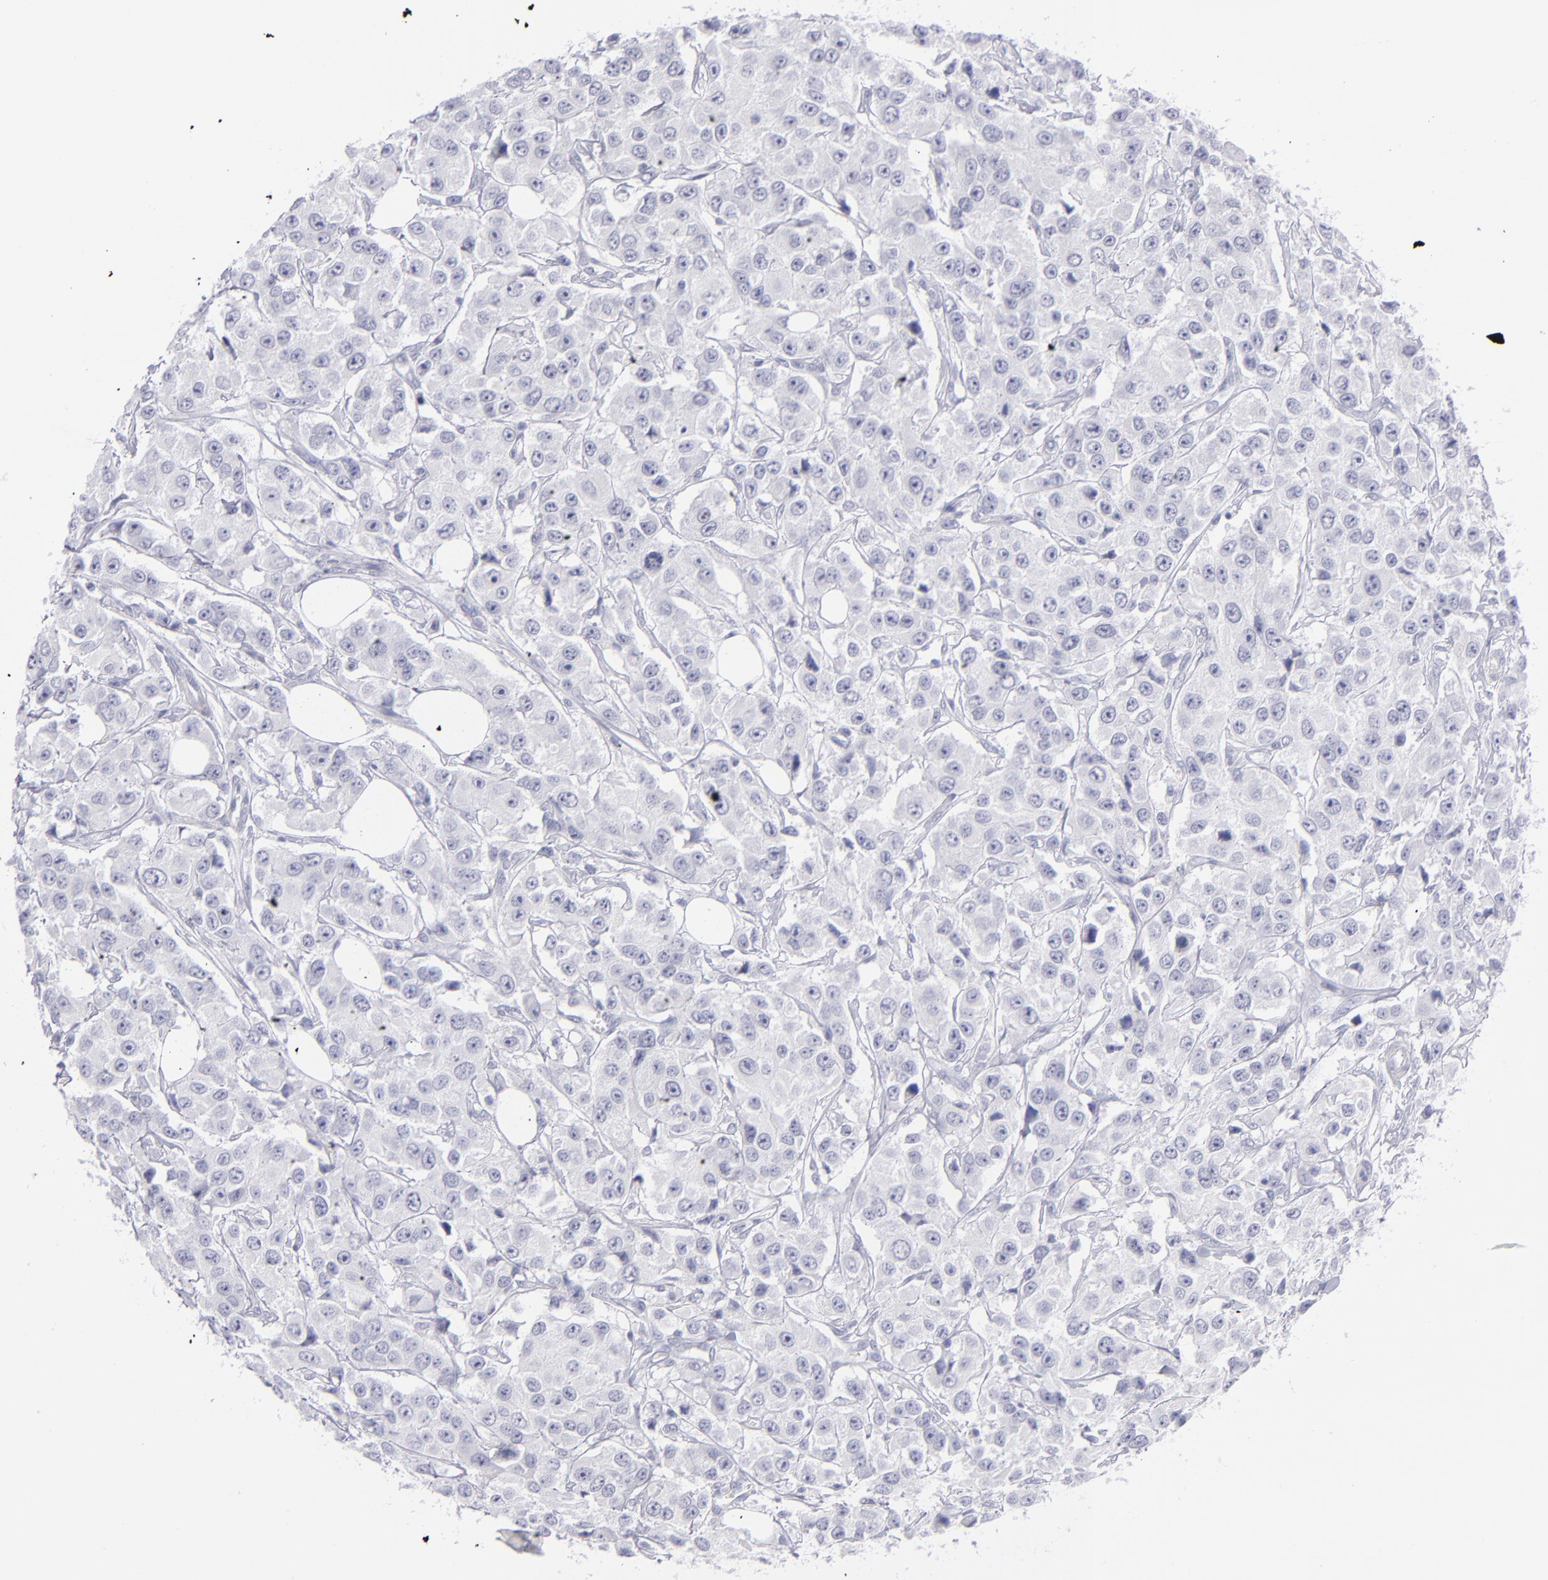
{"staining": {"intensity": "negative", "quantity": "none", "location": "none"}, "tissue": "breast cancer", "cell_type": "Tumor cells", "image_type": "cancer", "snomed": [{"axis": "morphology", "description": "Duct carcinoma"}, {"axis": "topography", "description": "Breast"}], "caption": "Tumor cells are negative for protein expression in human breast cancer (infiltrating ductal carcinoma).", "gene": "MYH11", "patient": {"sex": "female", "age": 58}}